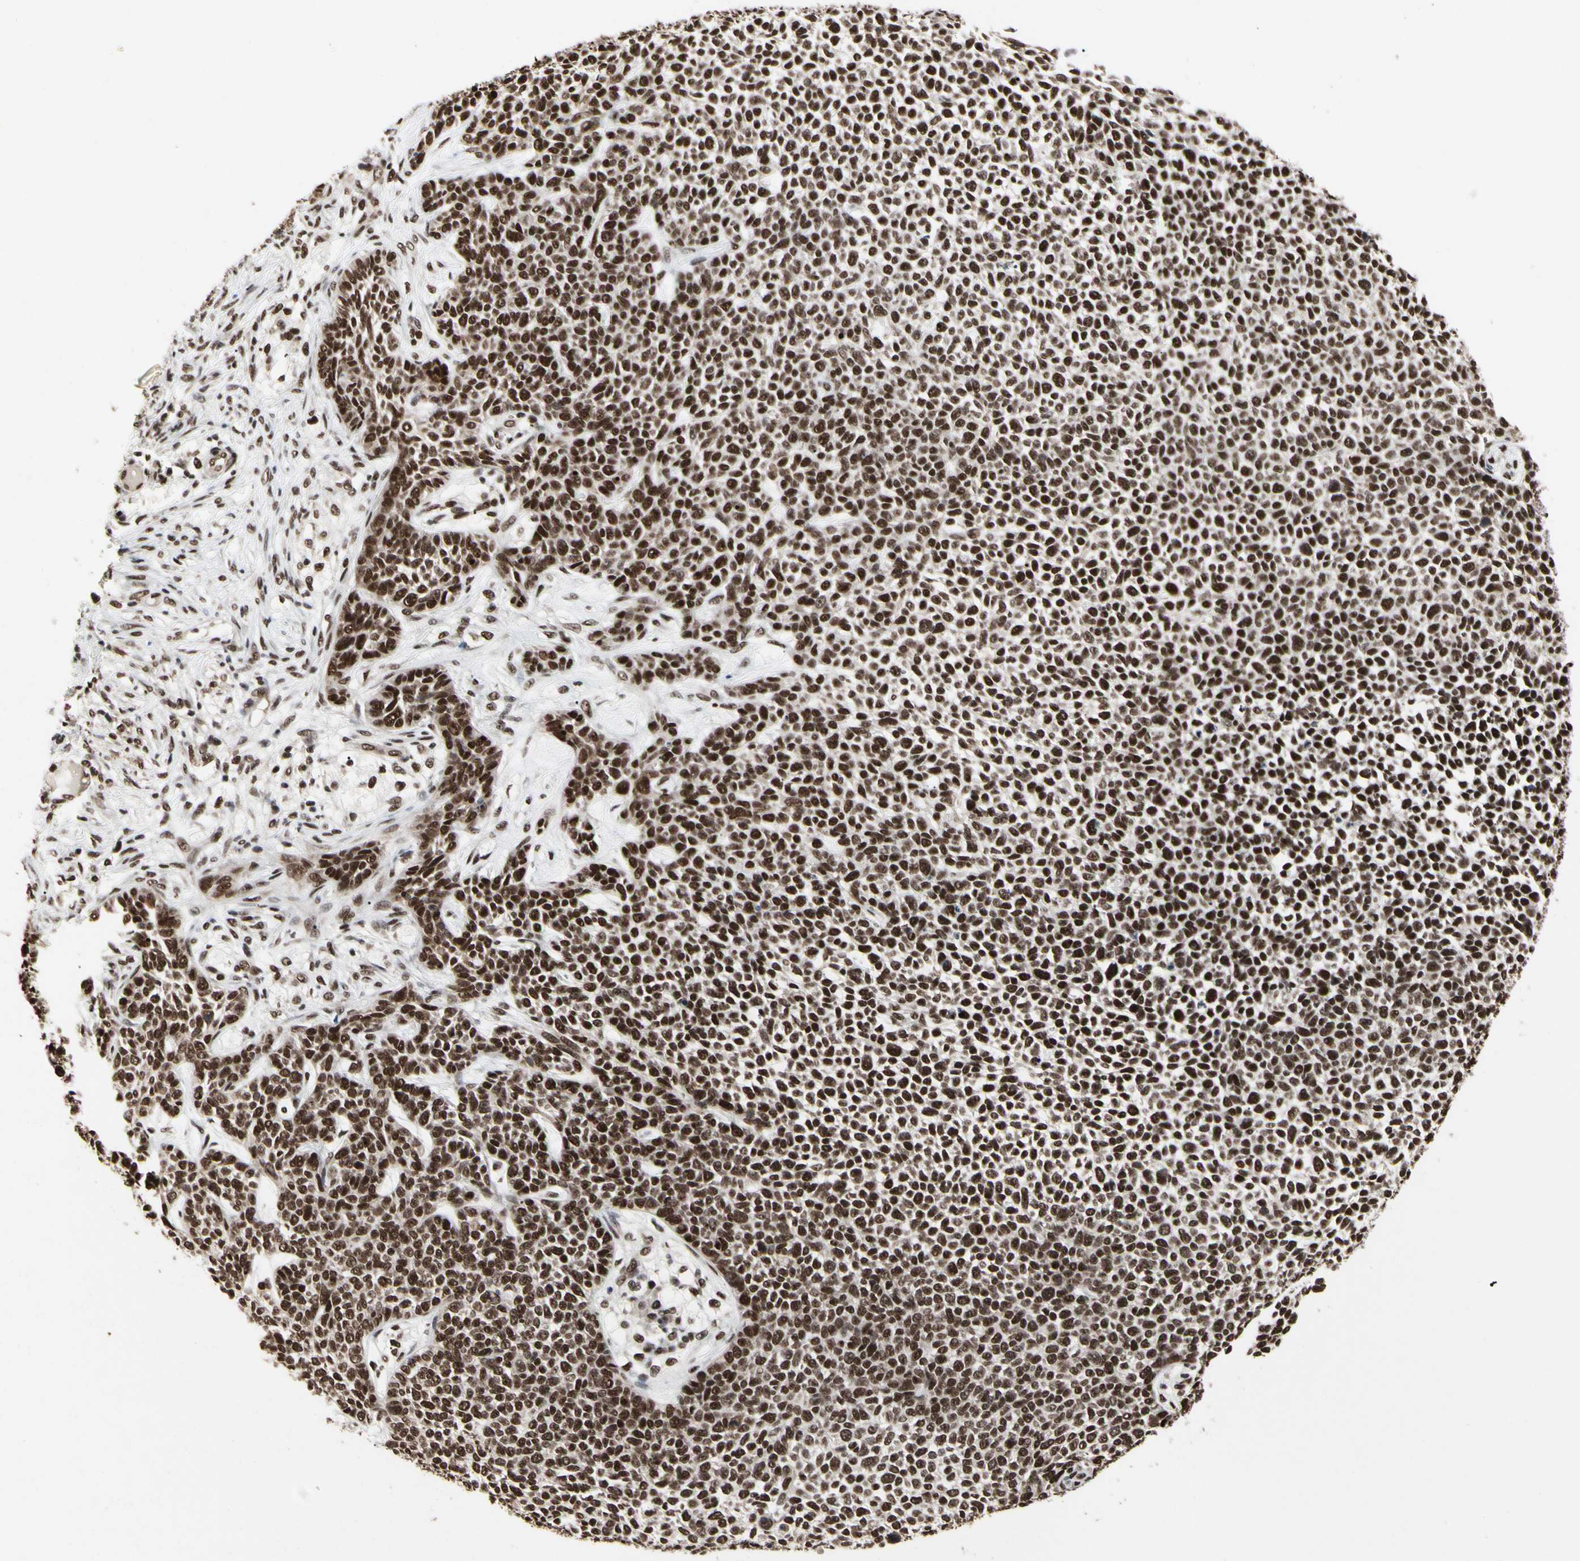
{"staining": {"intensity": "strong", "quantity": ">75%", "location": "nuclear"}, "tissue": "skin cancer", "cell_type": "Tumor cells", "image_type": "cancer", "snomed": [{"axis": "morphology", "description": "Basal cell carcinoma"}, {"axis": "topography", "description": "Skin"}], "caption": "DAB immunohistochemical staining of skin cancer (basal cell carcinoma) displays strong nuclear protein positivity in approximately >75% of tumor cells.", "gene": "FAM98B", "patient": {"sex": "female", "age": 84}}